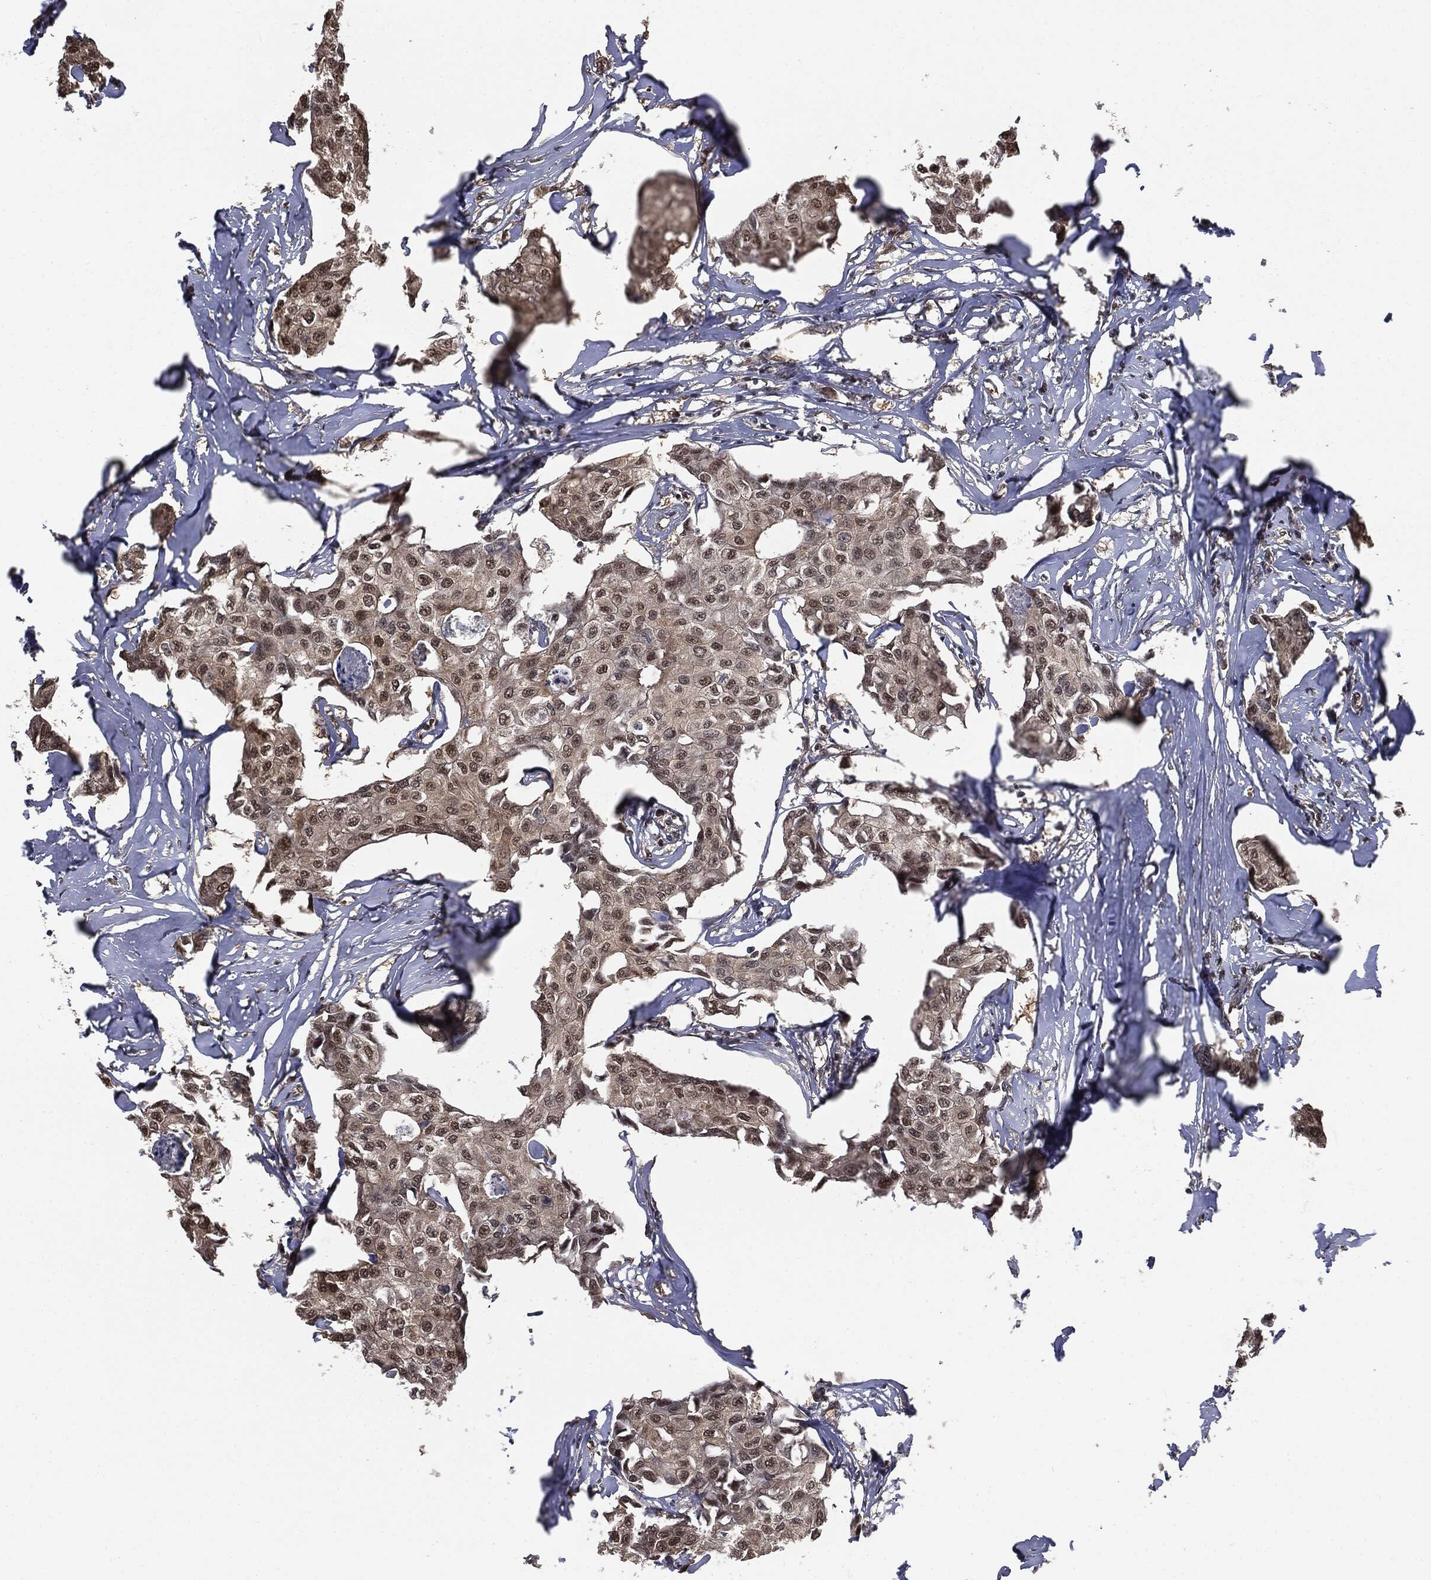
{"staining": {"intensity": "moderate", "quantity": "25%-75%", "location": "nuclear"}, "tissue": "breast cancer", "cell_type": "Tumor cells", "image_type": "cancer", "snomed": [{"axis": "morphology", "description": "Duct carcinoma"}, {"axis": "topography", "description": "Breast"}], "caption": "Infiltrating ductal carcinoma (breast) was stained to show a protein in brown. There is medium levels of moderate nuclear expression in about 25%-75% of tumor cells.", "gene": "SHLD2", "patient": {"sex": "female", "age": 80}}